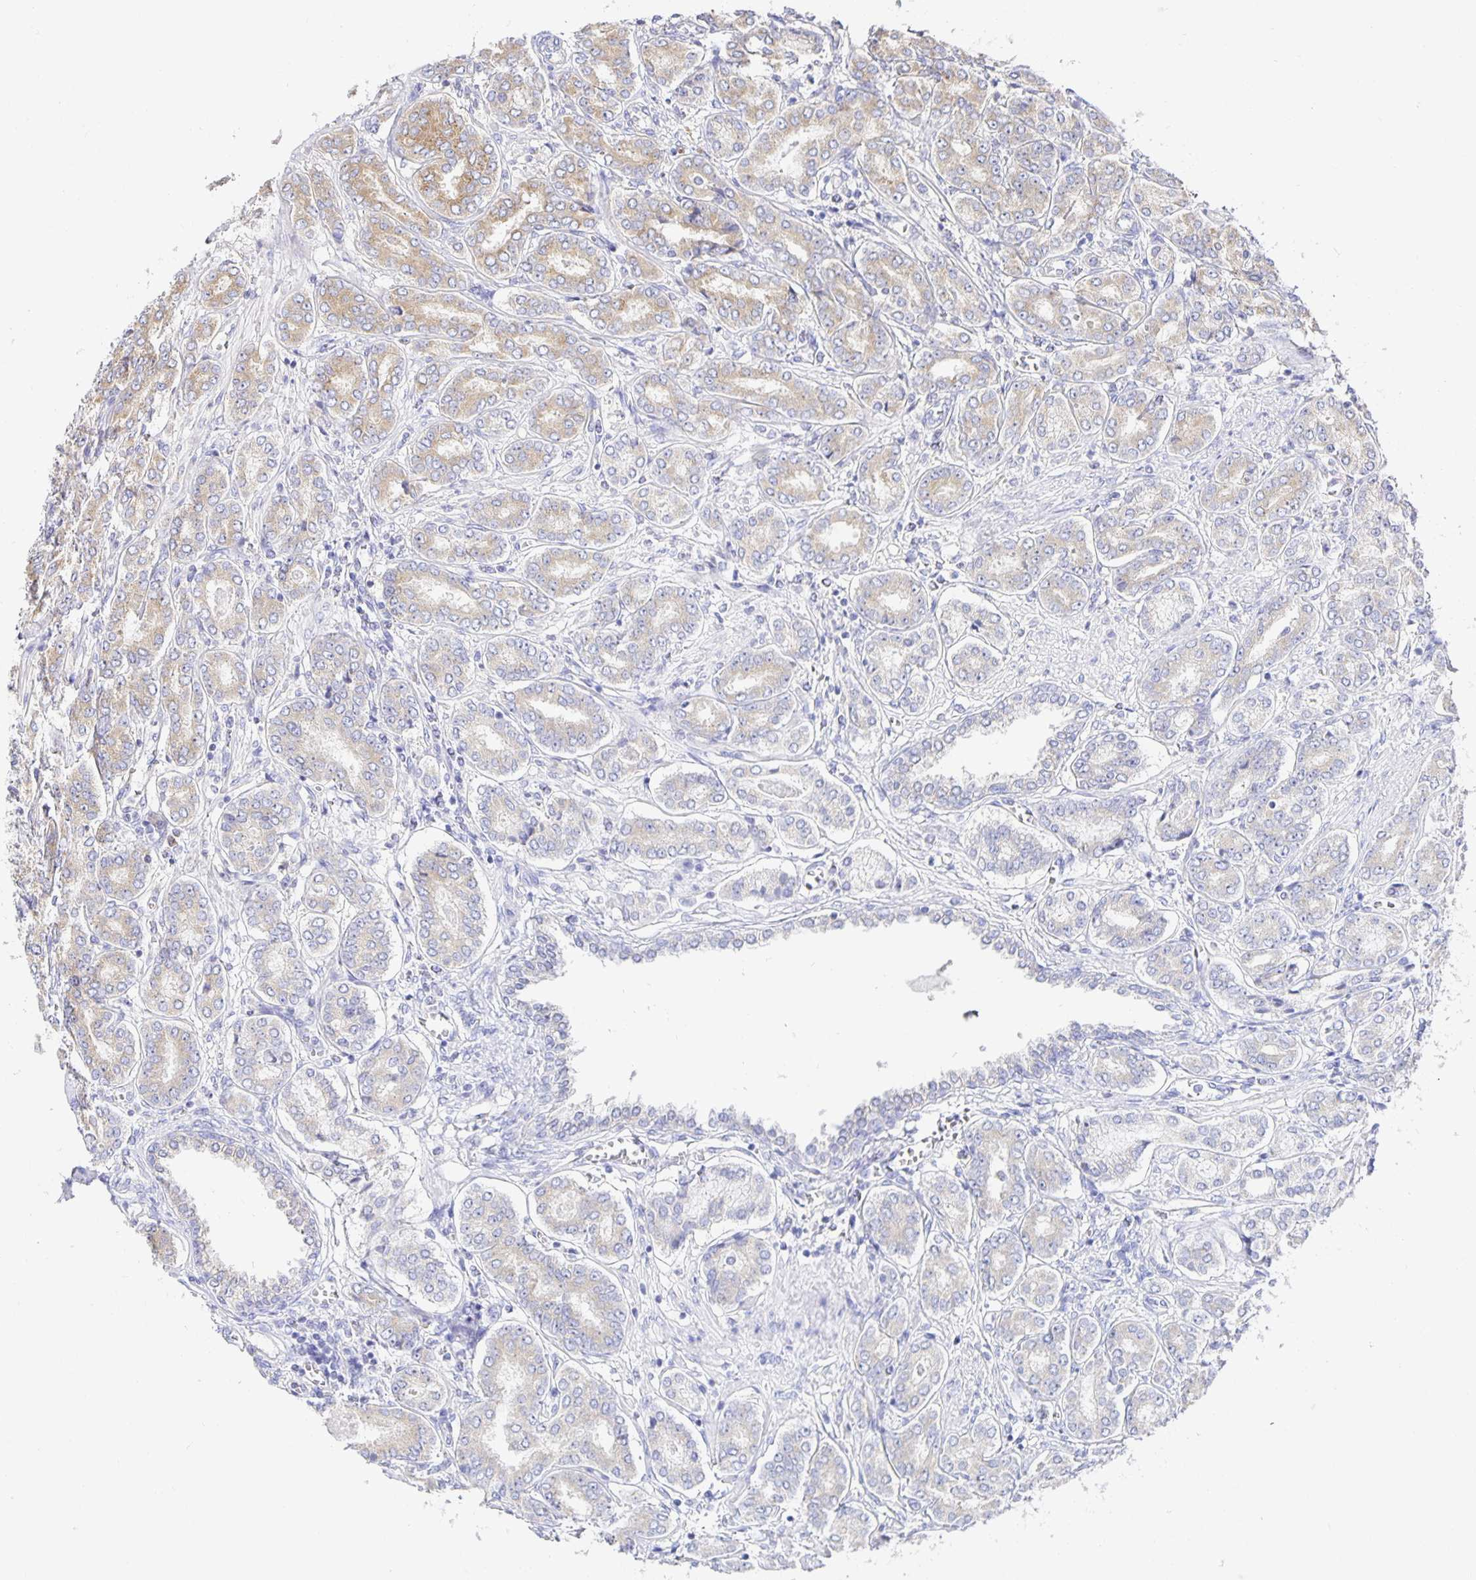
{"staining": {"intensity": "weak", "quantity": "<25%", "location": "cytoplasmic/membranous"}, "tissue": "prostate cancer", "cell_type": "Tumor cells", "image_type": "cancer", "snomed": [{"axis": "morphology", "description": "Adenocarcinoma, High grade"}, {"axis": "topography", "description": "Prostate"}], "caption": "Immunohistochemical staining of human prostate cancer displays no significant expression in tumor cells.", "gene": "USO1", "patient": {"sex": "male", "age": 72}}